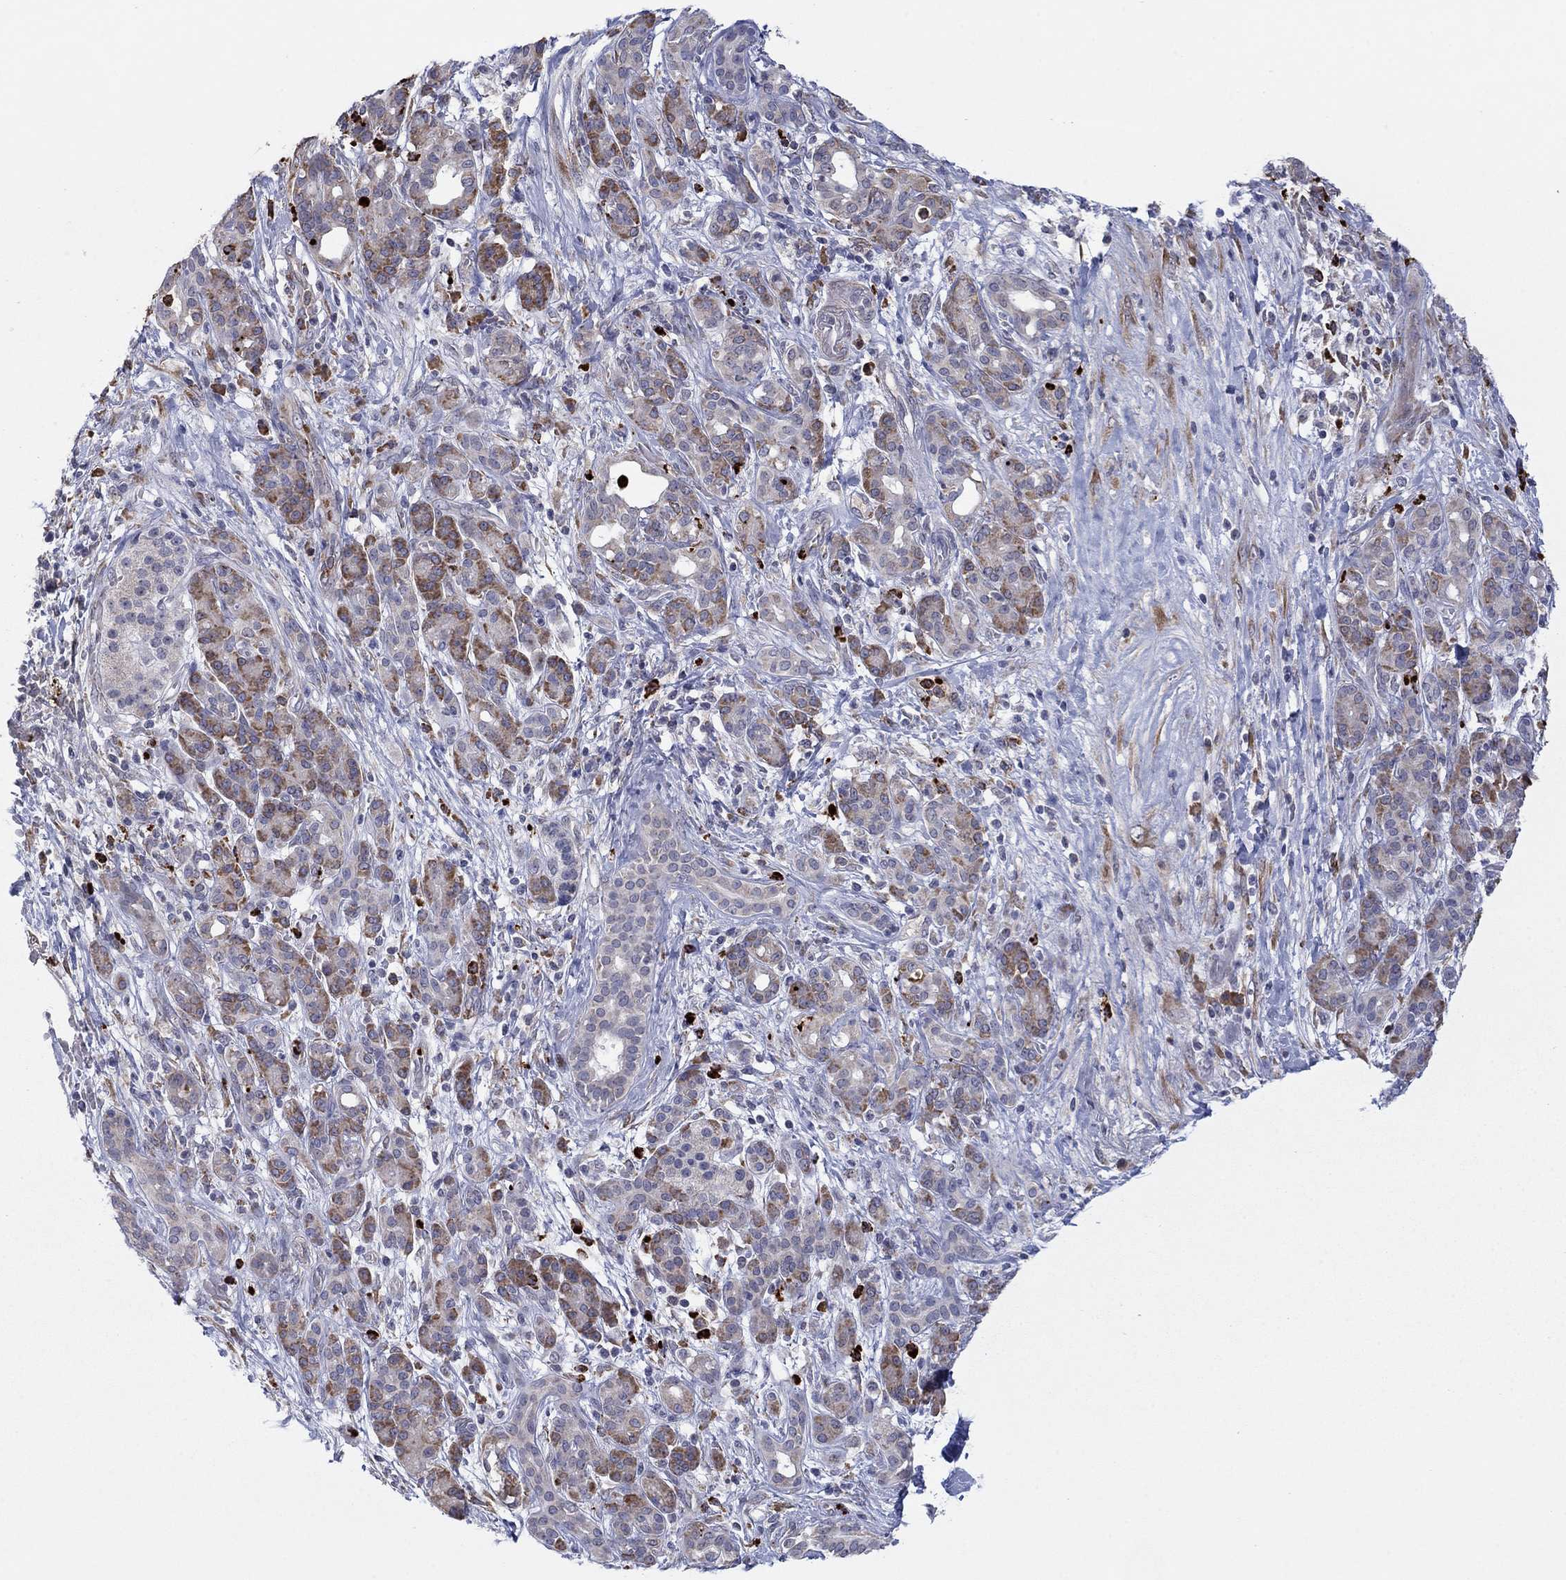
{"staining": {"intensity": "moderate", "quantity": "<25%", "location": "cytoplasmic/membranous"}, "tissue": "pancreatic cancer", "cell_type": "Tumor cells", "image_type": "cancer", "snomed": [{"axis": "morphology", "description": "Adenocarcinoma, NOS"}, {"axis": "topography", "description": "Pancreas"}], "caption": "Brown immunohistochemical staining in adenocarcinoma (pancreatic) exhibits moderate cytoplasmic/membranous positivity in about <25% of tumor cells.", "gene": "MTRFR", "patient": {"sex": "male", "age": 44}}